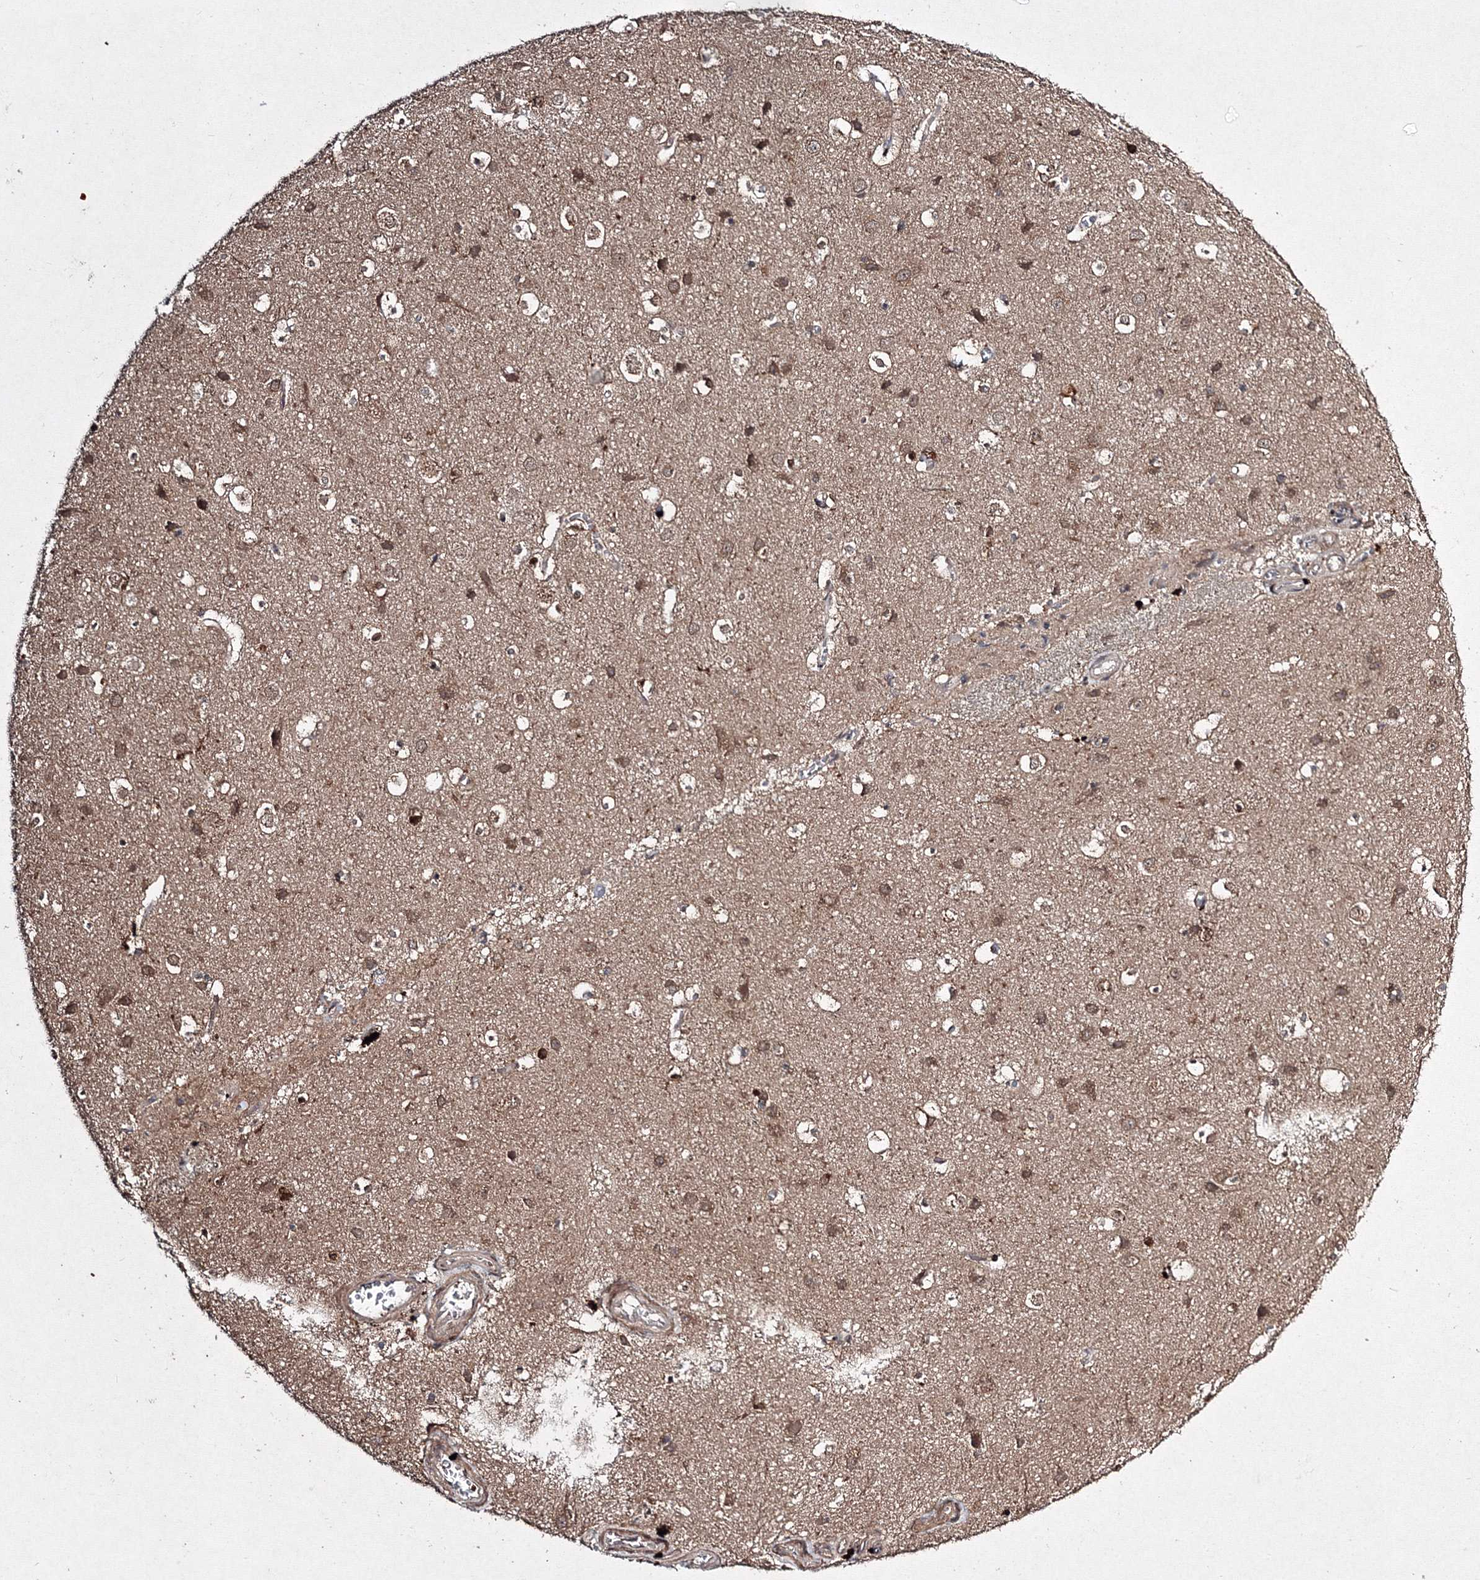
{"staining": {"intensity": "moderate", "quantity": ">75%", "location": "cytoplasmic/membranous"}, "tissue": "cerebral cortex", "cell_type": "Endothelial cells", "image_type": "normal", "snomed": [{"axis": "morphology", "description": "Normal tissue, NOS"}, {"axis": "topography", "description": "Cerebral cortex"}], "caption": "IHC of normal cerebral cortex exhibits medium levels of moderate cytoplasmic/membranous positivity in approximately >75% of endothelial cells. (IHC, brightfield microscopy, high magnification).", "gene": "RANBP3L", "patient": {"sex": "male", "age": 54}}